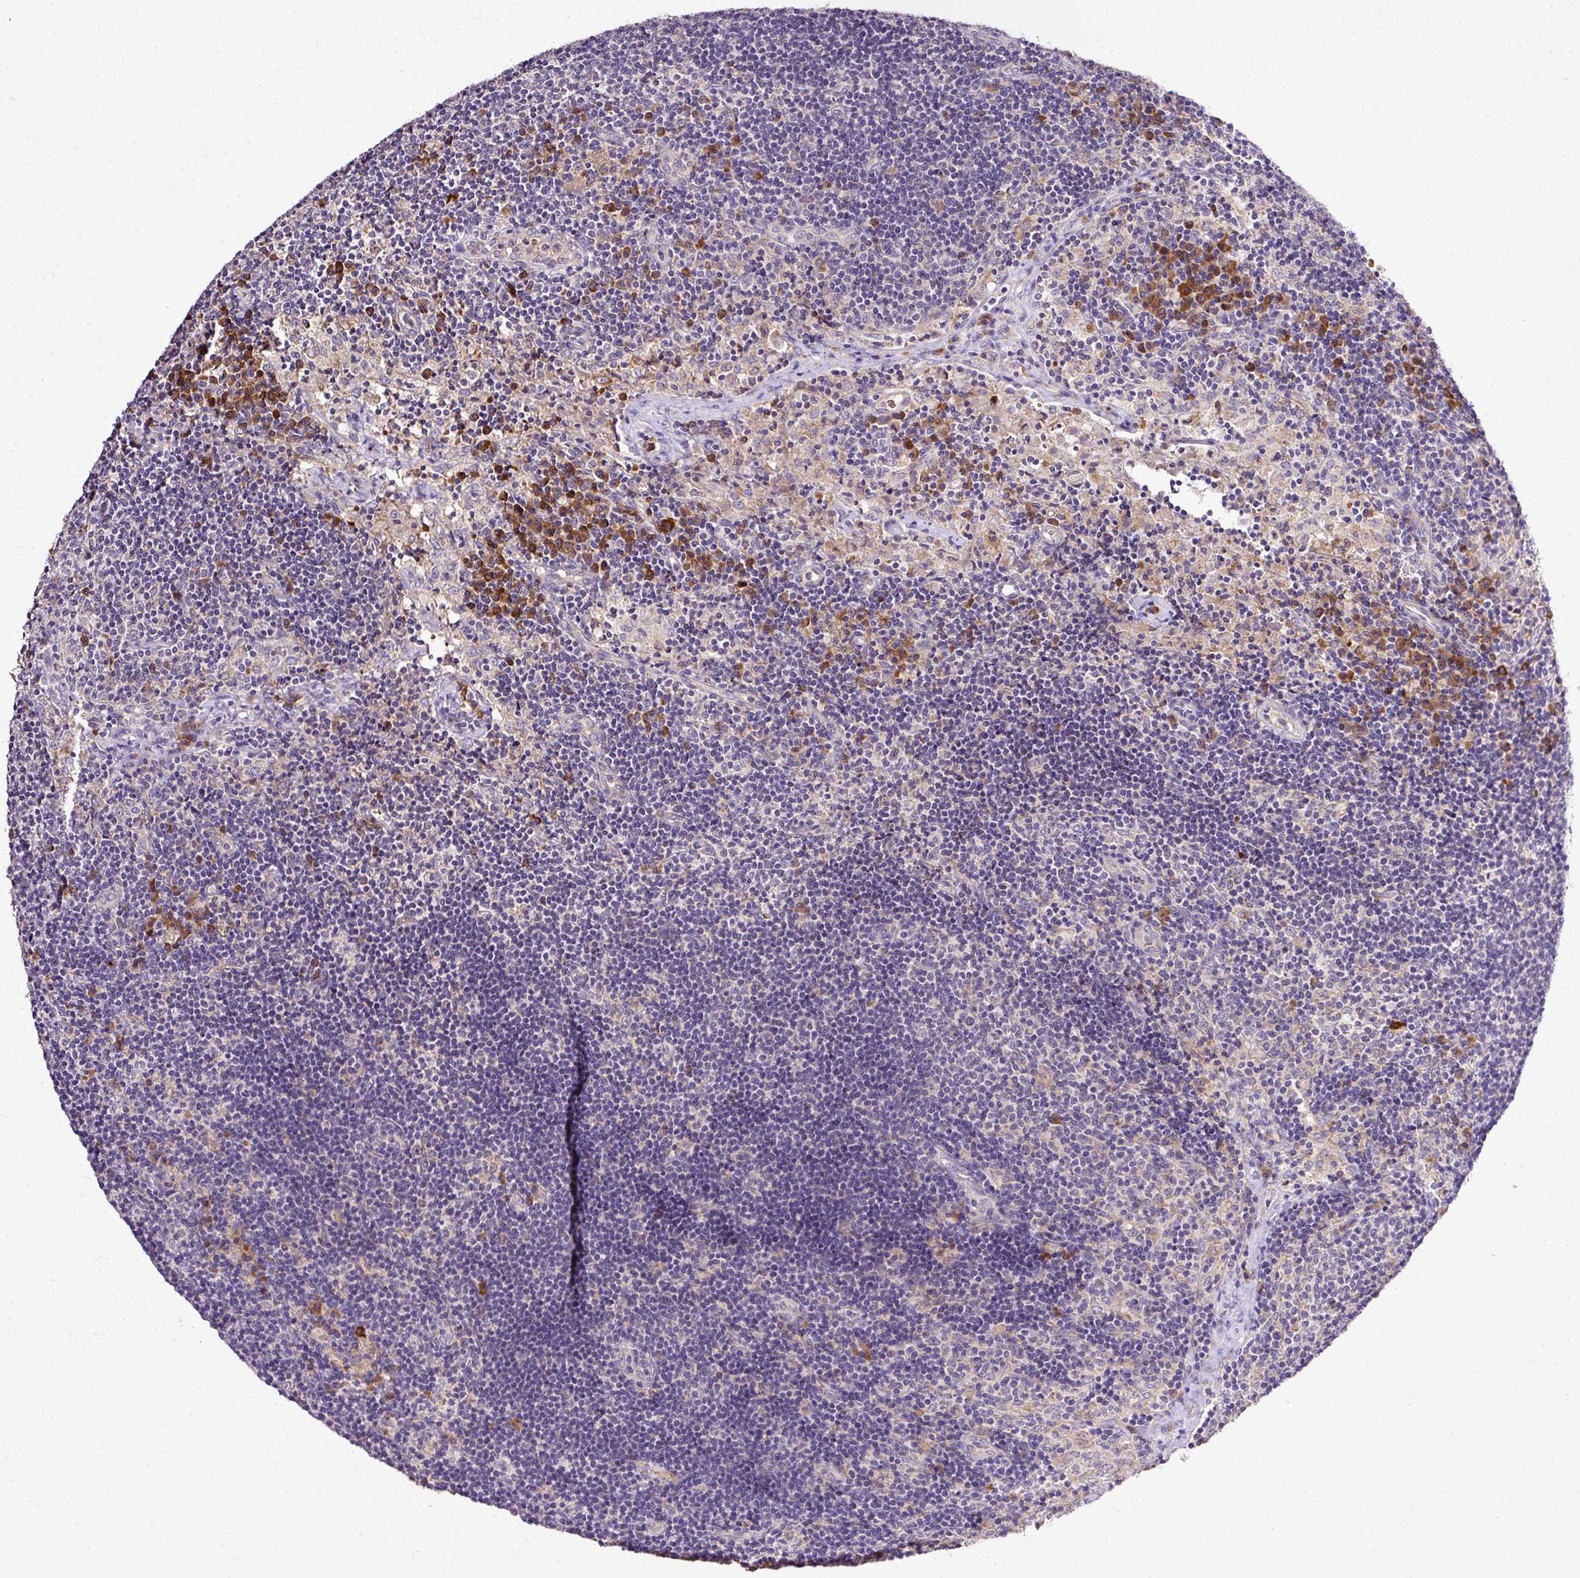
{"staining": {"intensity": "negative", "quantity": "none", "location": "none"}, "tissue": "lymph node", "cell_type": "Germinal center cells", "image_type": "normal", "snomed": [{"axis": "morphology", "description": "Normal tissue, NOS"}, {"axis": "topography", "description": "Lymph node"}], "caption": "Immunohistochemistry micrograph of normal lymph node: human lymph node stained with DAB (3,3'-diaminobenzidine) reveals no significant protein staining in germinal center cells.", "gene": "SEC63", "patient": {"sex": "female", "age": 70}}